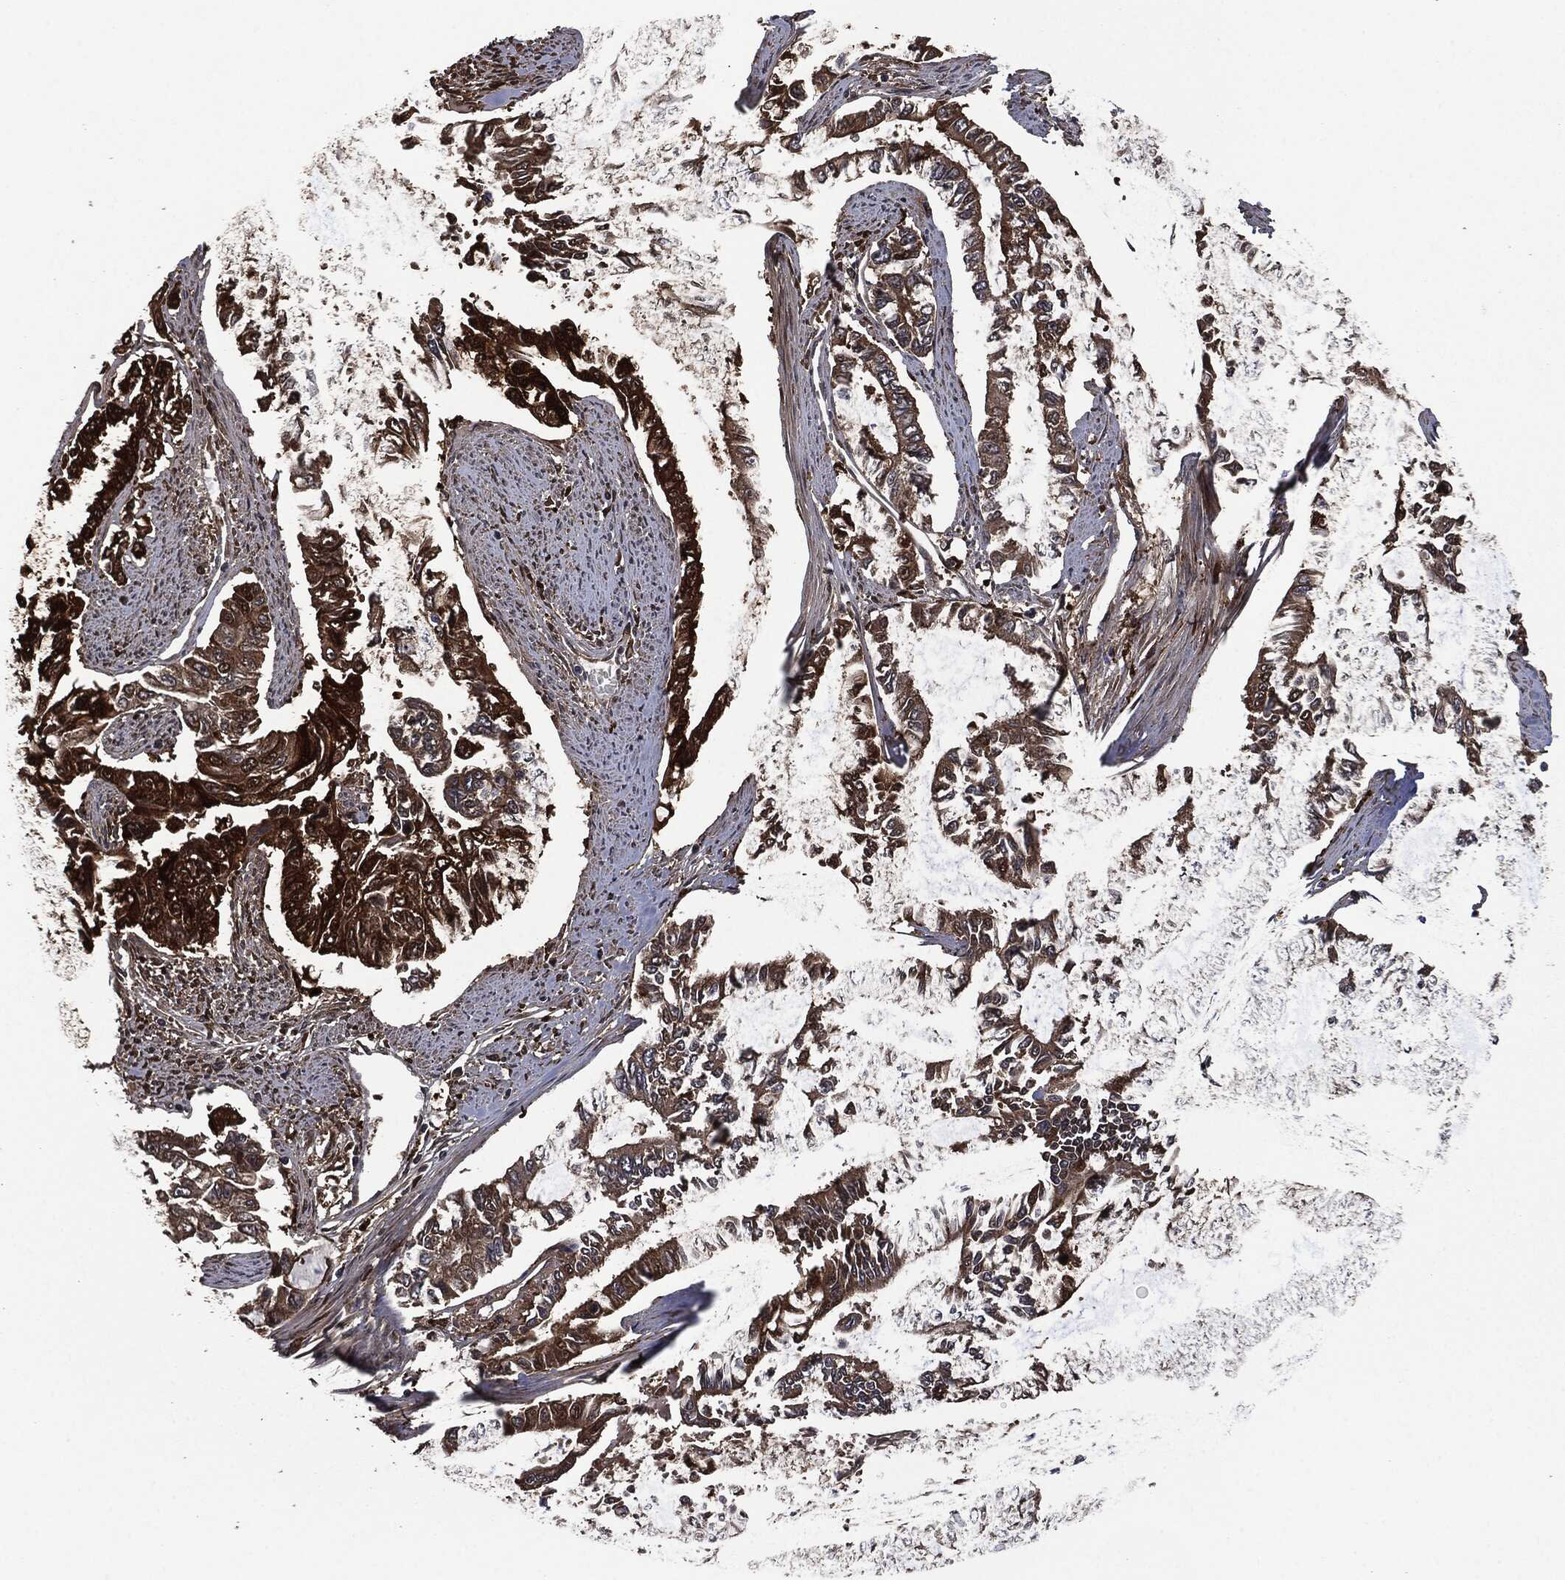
{"staining": {"intensity": "strong", "quantity": ">75%", "location": "cytoplasmic/membranous"}, "tissue": "endometrial cancer", "cell_type": "Tumor cells", "image_type": "cancer", "snomed": [{"axis": "morphology", "description": "Adenocarcinoma, NOS"}, {"axis": "topography", "description": "Uterus"}], "caption": "This is an image of immunohistochemistry (IHC) staining of endometrial adenocarcinoma, which shows strong positivity in the cytoplasmic/membranous of tumor cells.", "gene": "CRABP2", "patient": {"sex": "female", "age": 59}}